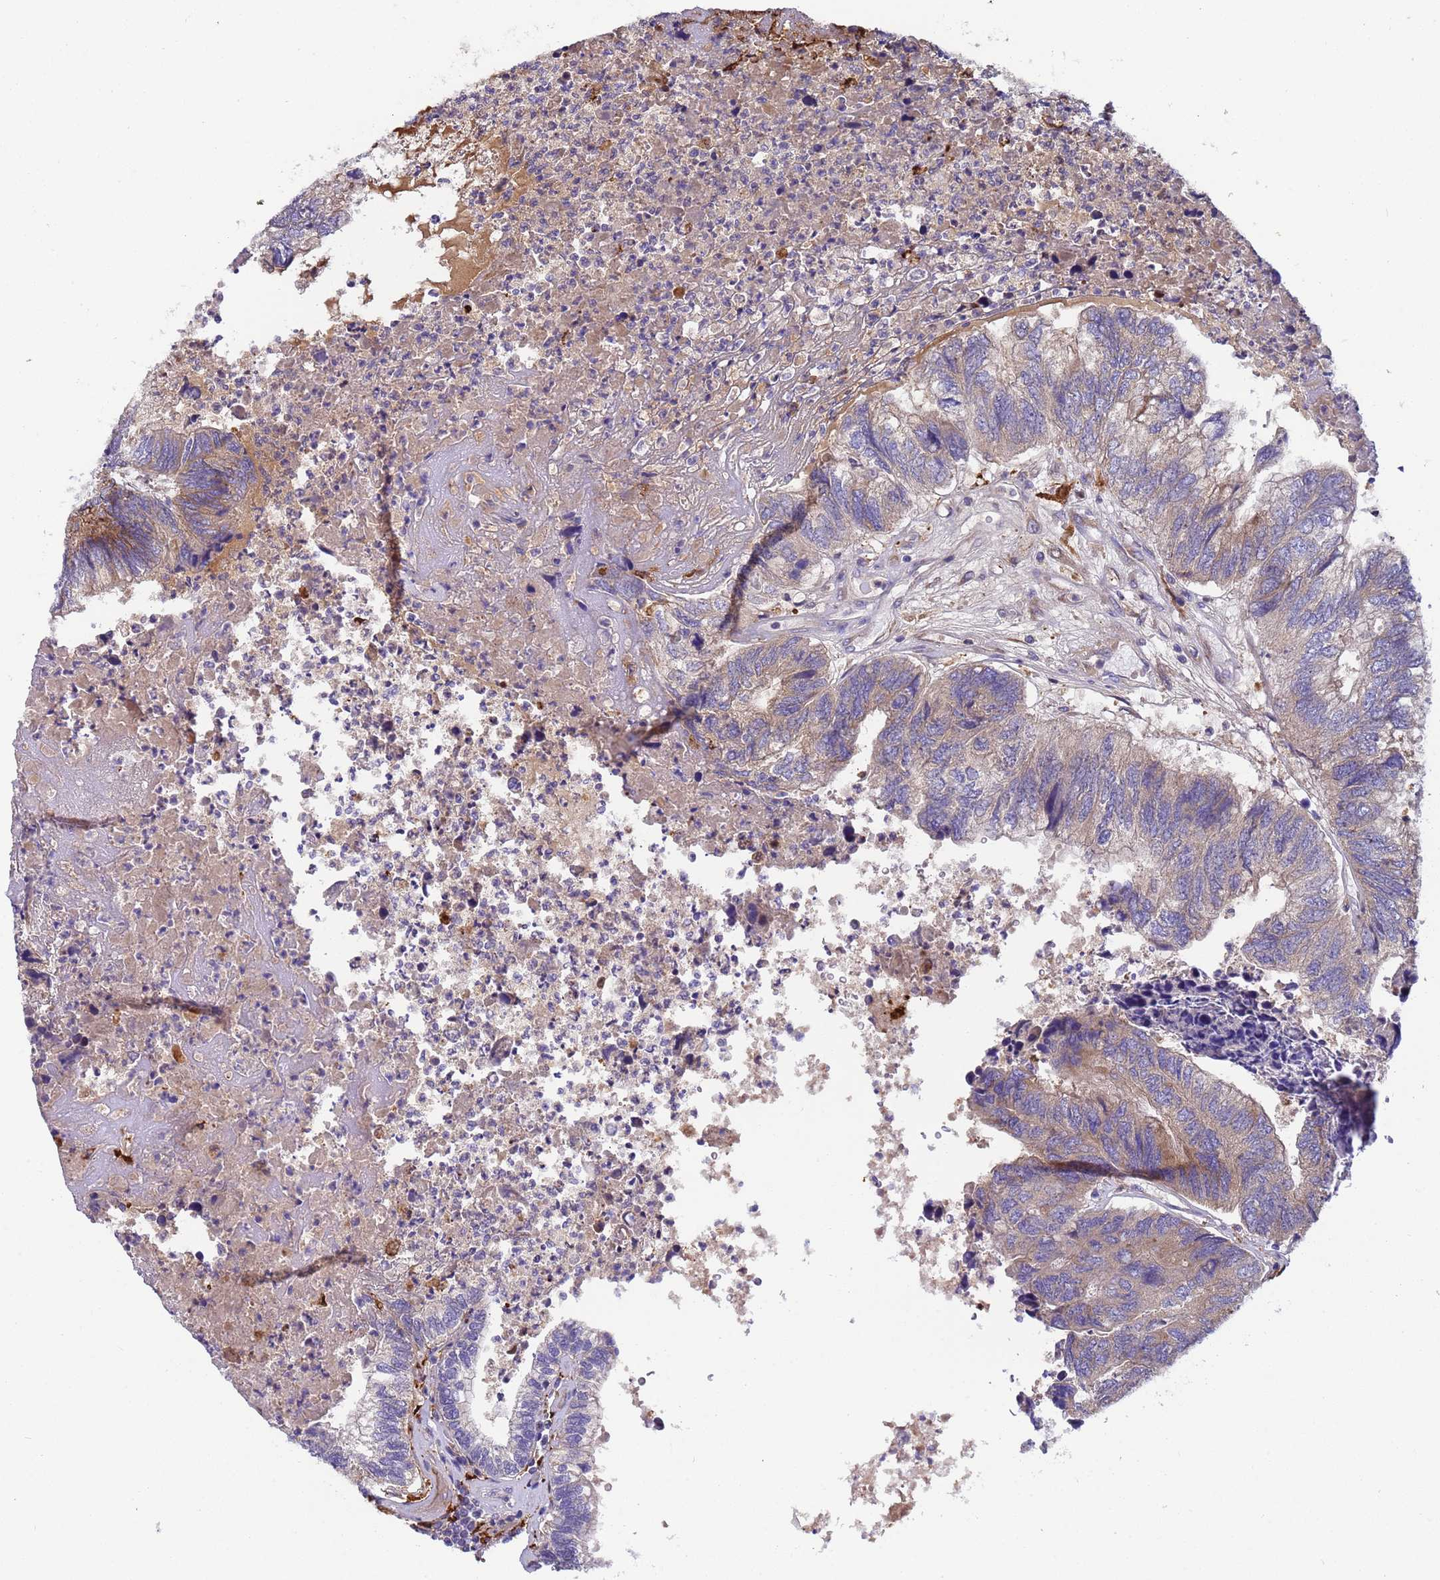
{"staining": {"intensity": "weak", "quantity": "<25%", "location": "cytoplasmic/membranous"}, "tissue": "colorectal cancer", "cell_type": "Tumor cells", "image_type": "cancer", "snomed": [{"axis": "morphology", "description": "Adenocarcinoma, NOS"}, {"axis": "topography", "description": "Colon"}], "caption": "Protein analysis of colorectal cancer shows no significant positivity in tumor cells. The staining is performed using DAB (3,3'-diaminobenzidine) brown chromogen with nuclei counter-stained in using hematoxylin.", "gene": "PAQR7", "patient": {"sex": "female", "age": 67}}